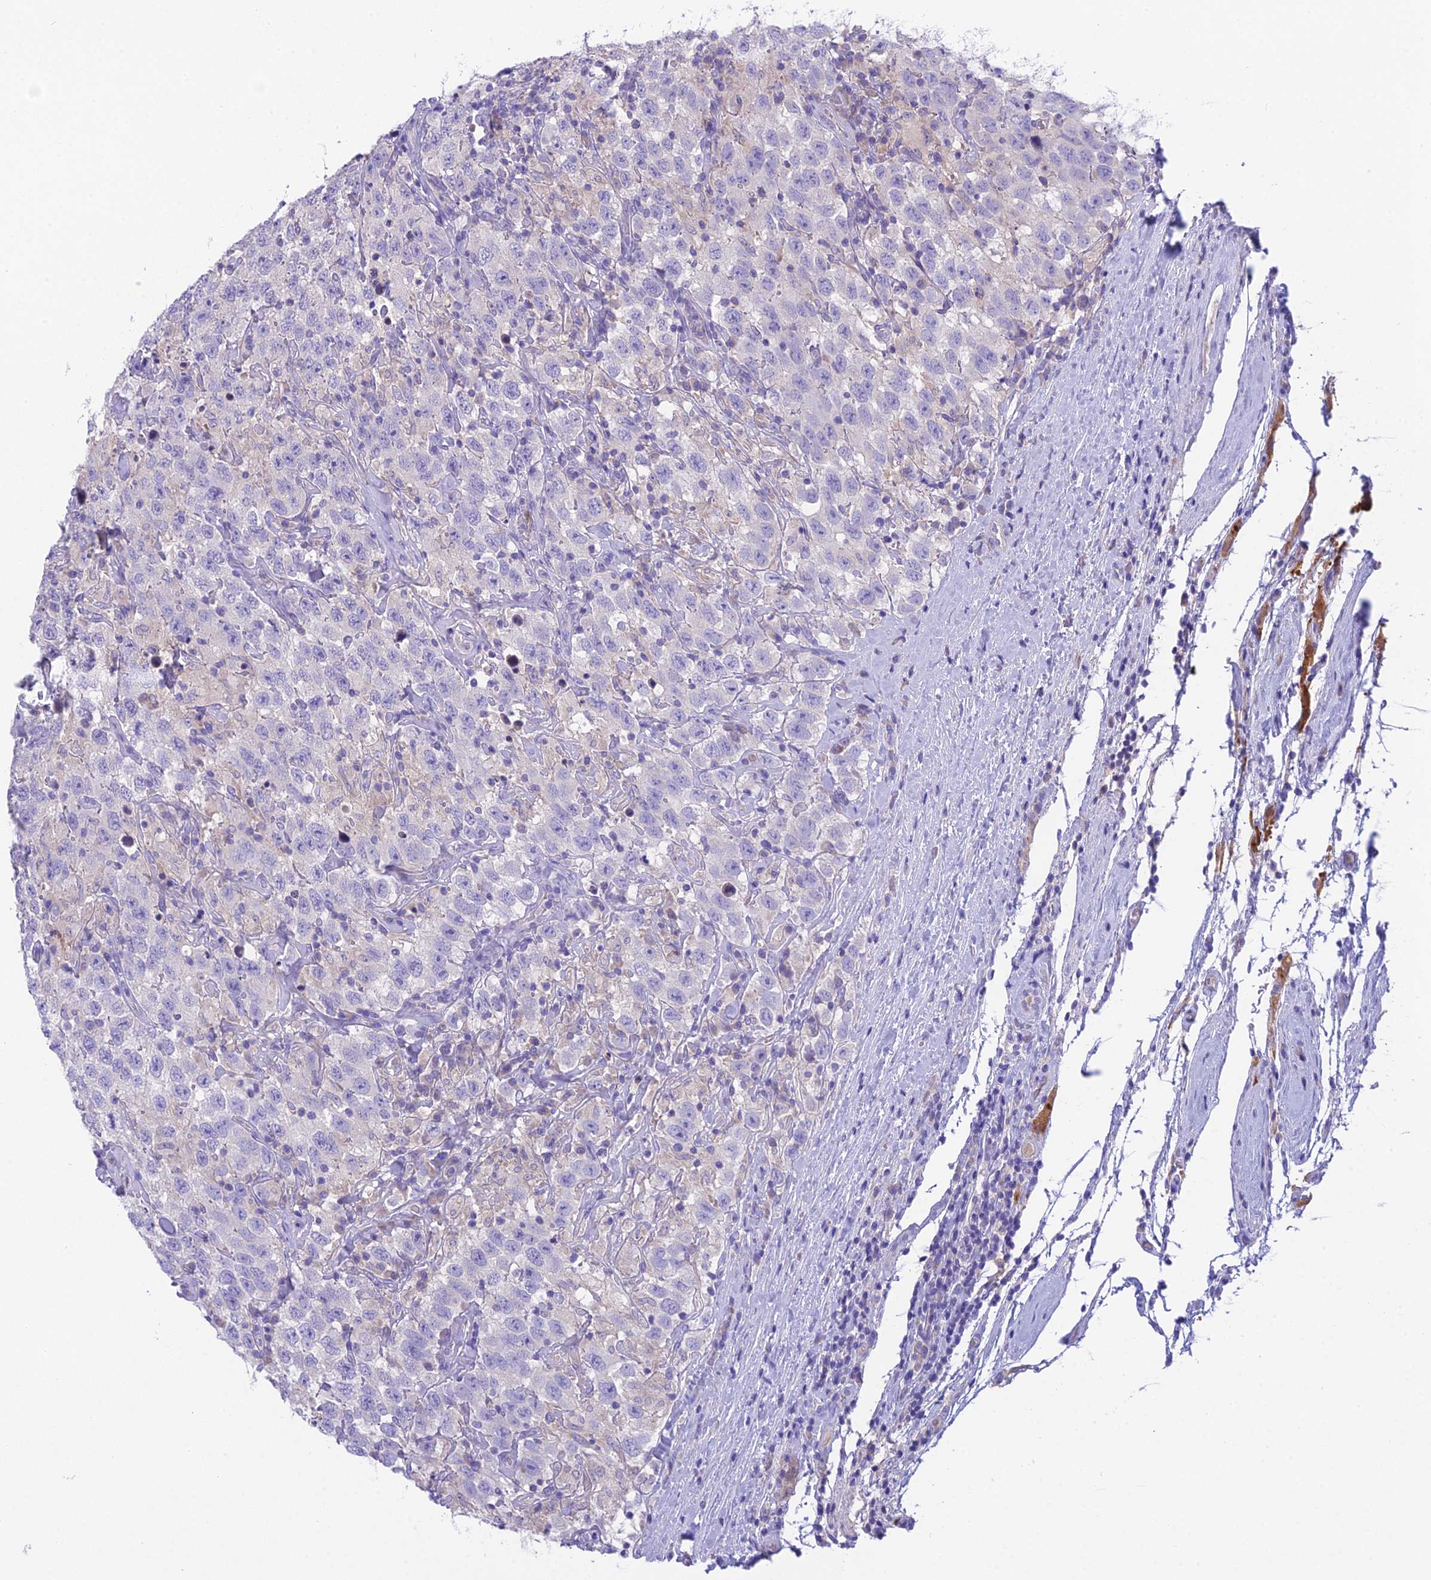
{"staining": {"intensity": "negative", "quantity": "none", "location": "none"}, "tissue": "testis cancer", "cell_type": "Tumor cells", "image_type": "cancer", "snomed": [{"axis": "morphology", "description": "Seminoma, NOS"}, {"axis": "topography", "description": "Testis"}], "caption": "Immunohistochemical staining of human testis cancer (seminoma) shows no significant positivity in tumor cells.", "gene": "KIAA0408", "patient": {"sex": "male", "age": 41}}